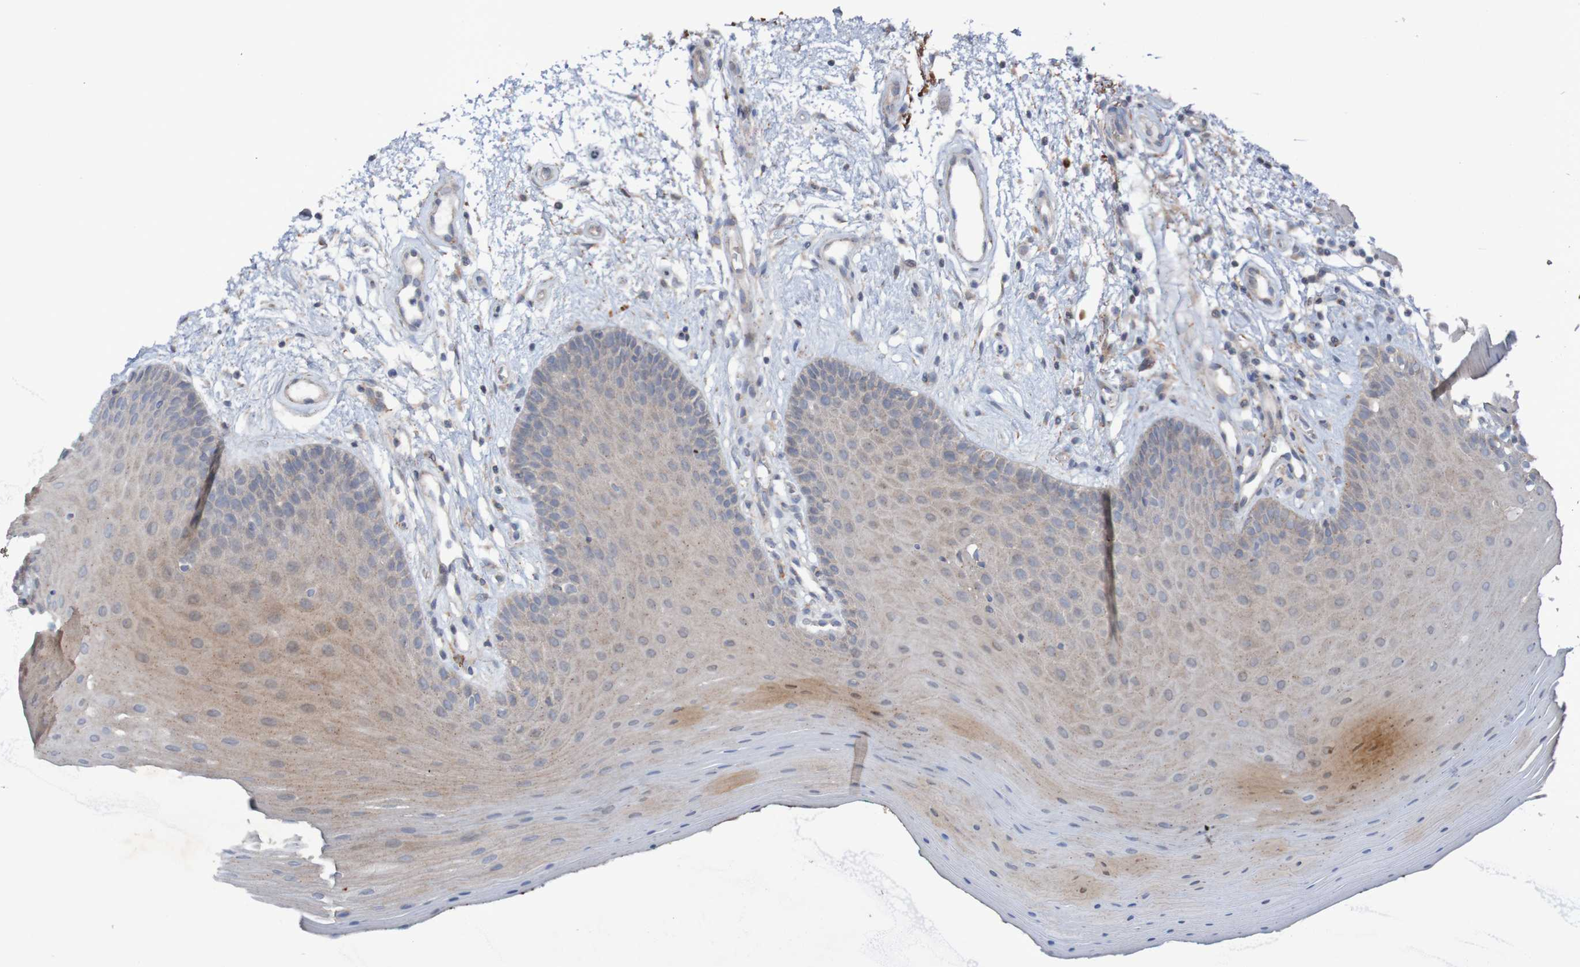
{"staining": {"intensity": "weak", "quantity": "25%-75%", "location": "cytoplasmic/membranous"}, "tissue": "oral mucosa", "cell_type": "Squamous epithelial cells", "image_type": "normal", "snomed": [{"axis": "morphology", "description": "Normal tissue, NOS"}, {"axis": "topography", "description": "Skeletal muscle"}, {"axis": "topography", "description": "Oral tissue"}], "caption": "Oral mucosa stained with DAB immunohistochemistry (IHC) reveals low levels of weak cytoplasmic/membranous positivity in about 25%-75% of squamous epithelial cells. The staining was performed using DAB (3,3'-diaminobenzidine) to visualize the protein expression in brown, while the nuclei were stained in blue with hematoxylin (Magnification: 20x).", "gene": "ANGPT4", "patient": {"sex": "male", "age": 58}}